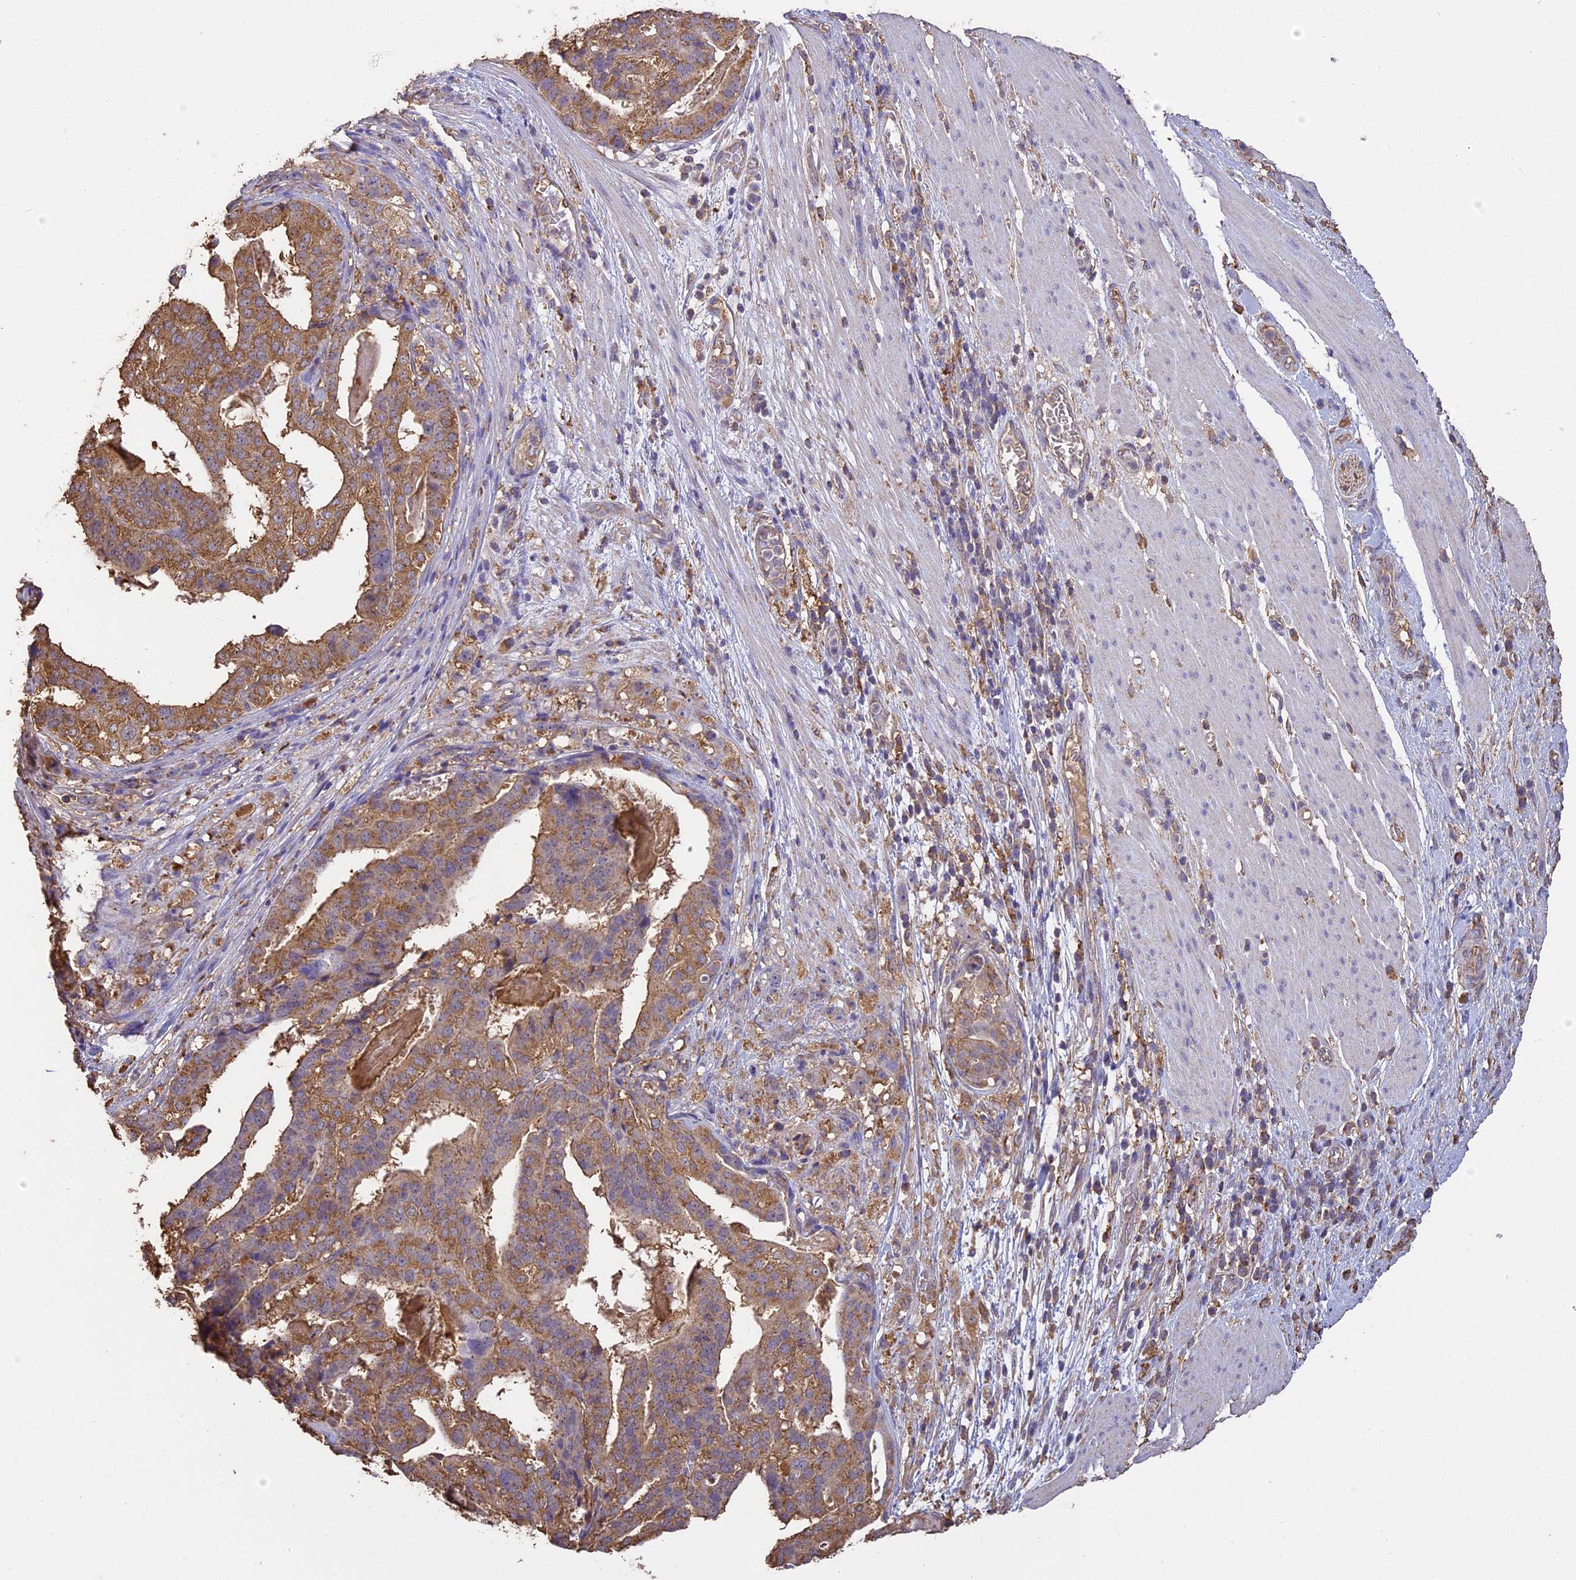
{"staining": {"intensity": "moderate", "quantity": ">75%", "location": "cytoplasmic/membranous"}, "tissue": "stomach cancer", "cell_type": "Tumor cells", "image_type": "cancer", "snomed": [{"axis": "morphology", "description": "Adenocarcinoma, NOS"}, {"axis": "topography", "description": "Stomach"}], "caption": "Stomach adenocarcinoma stained with DAB immunohistochemistry (IHC) reveals medium levels of moderate cytoplasmic/membranous positivity in approximately >75% of tumor cells.", "gene": "ARHGAP19", "patient": {"sex": "male", "age": 48}}